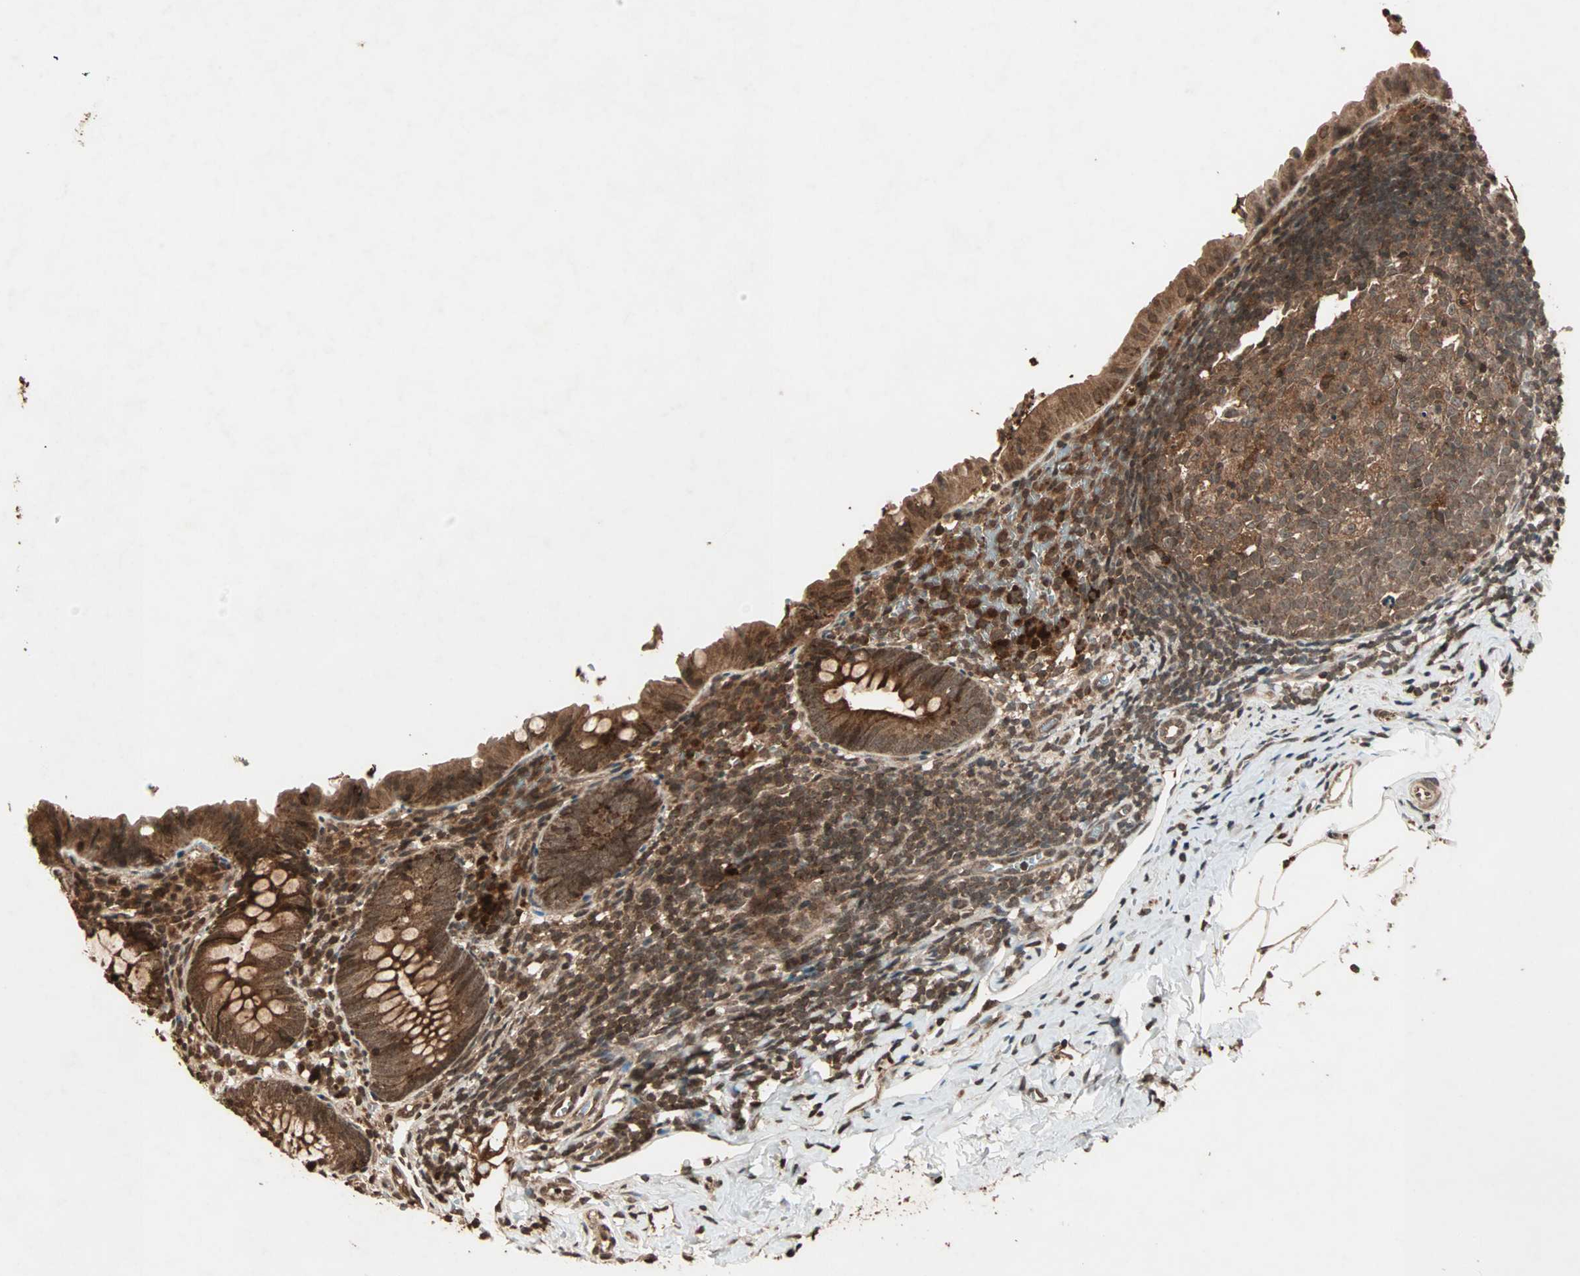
{"staining": {"intensity": "strong", "quantity": ">75%", "location": "cytoplasmic/membranous"}, "tissue": "appendix", "cell_type": "Glandular cells", "image_type": "normal", "snomed": [{"axis": "morphology", "description": "Normal tissue, NOS"}, {"axis": "topography", "description": "Appendix"}], "caption": "The micrograph shows immunohistochemical staining of benign appendix. There is strong cytoplasmic/membranous staining is identified in approximately >75% of glandular cells. The protein is stained brown, and the nuclei are stained in blue (DAB (3,3'-diaminobenzidine) IHC with brightfield microscopy, high magnification).", "gene": "RFFL", "patient": {"sex": "female", "age": 10}}